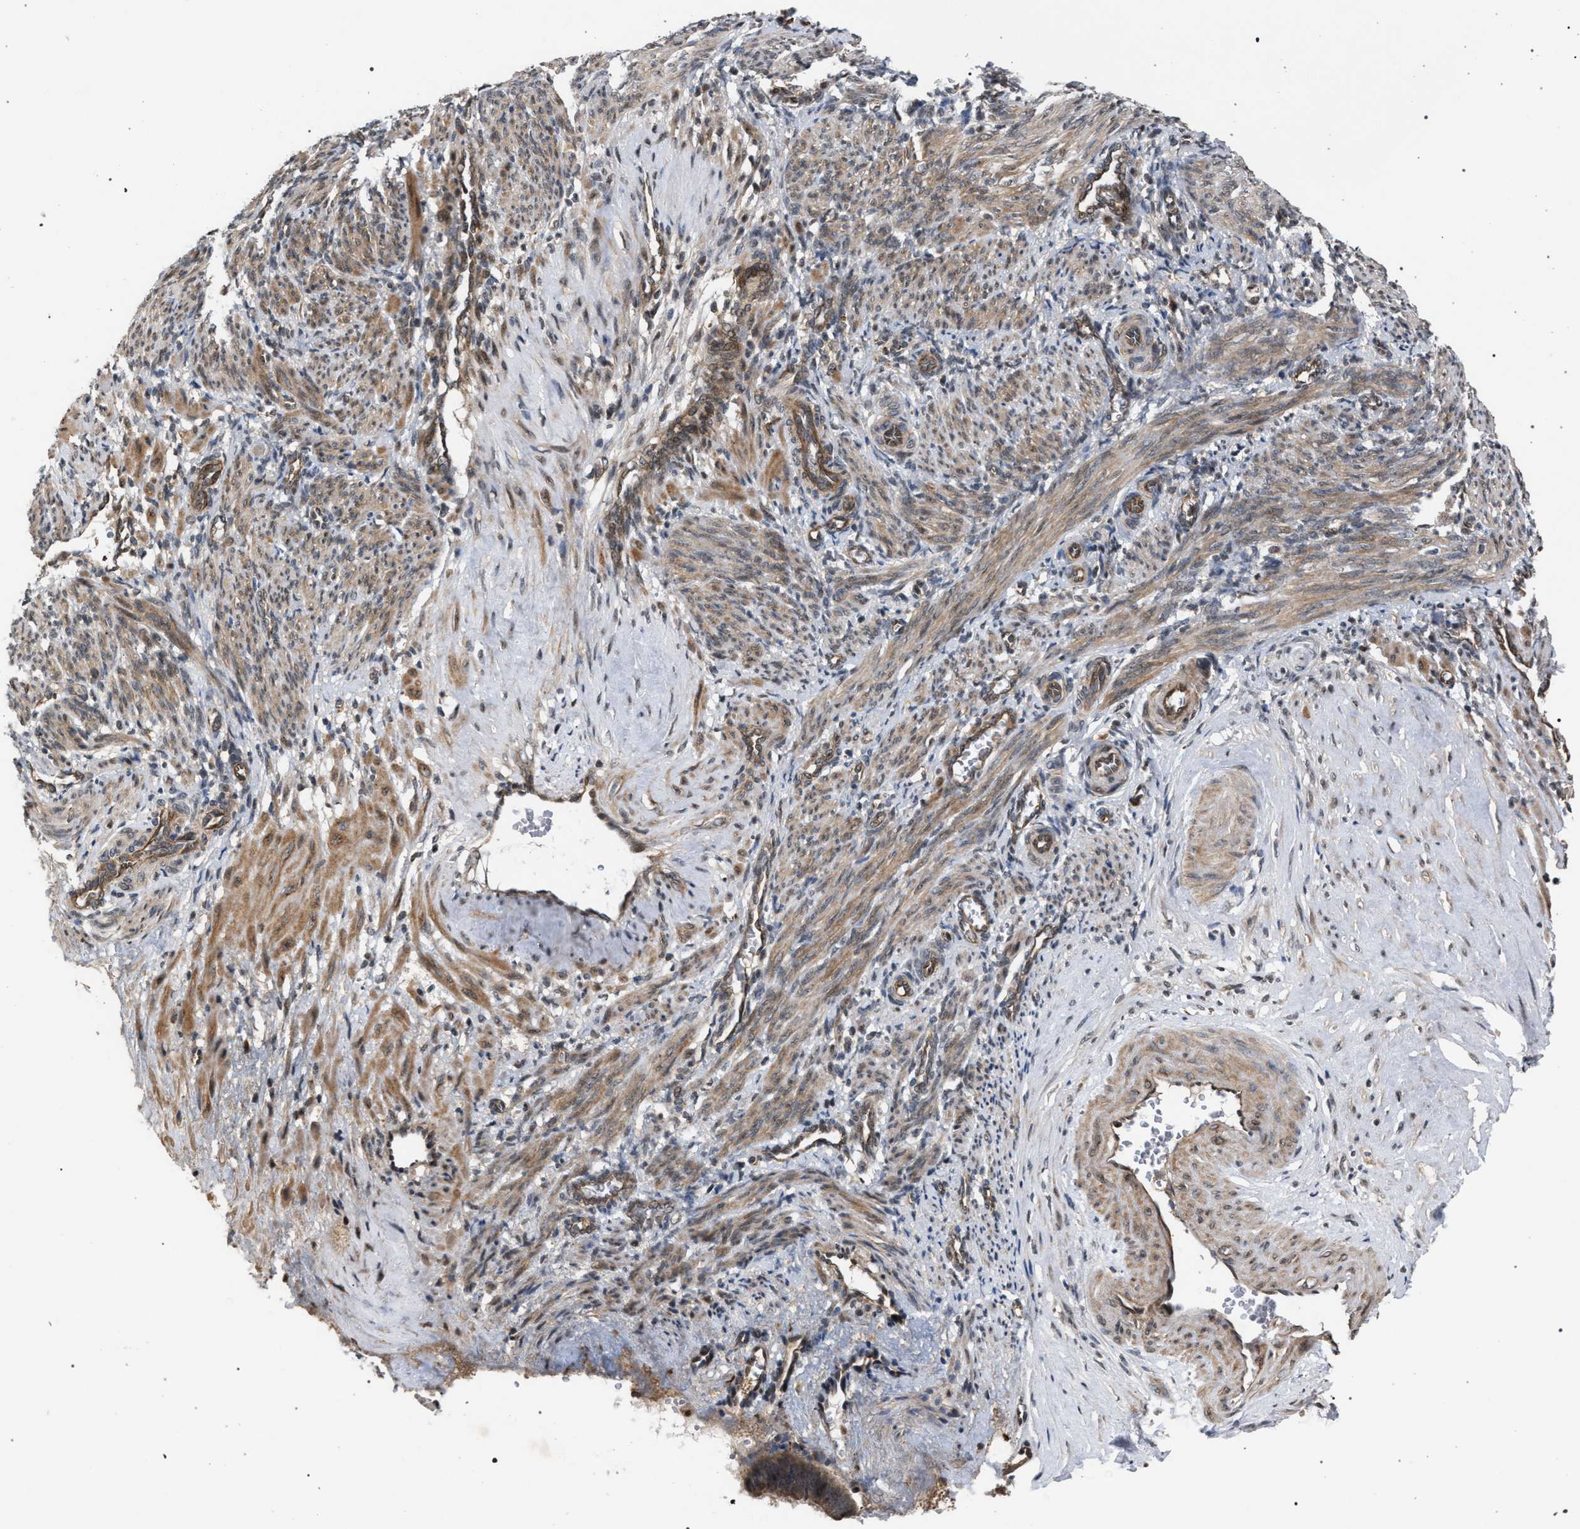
{"staining": {"intensity": "moderate", "quantity": ">75%", "location": "cytoplasmic/membranous"}, "tissue": "smooth muscle", "cell_type": "Smooth muscle cells", "image_type": "normal", "snomed": [{"axis": "morphology", "description": "Normal tissue, NOS"}, {"axis": "topography", "description": "Endometrium"}], "caption": "Protein staining of benign smooth muscle reveals moderate cytoplasmic/membranous expression in approximately >75% of smooth muscle cells. The protein is shown in brown color, while the nuclei are stained blue.", "gene": "IRAK4", "patient": {"sex": "female", "age": 33}}